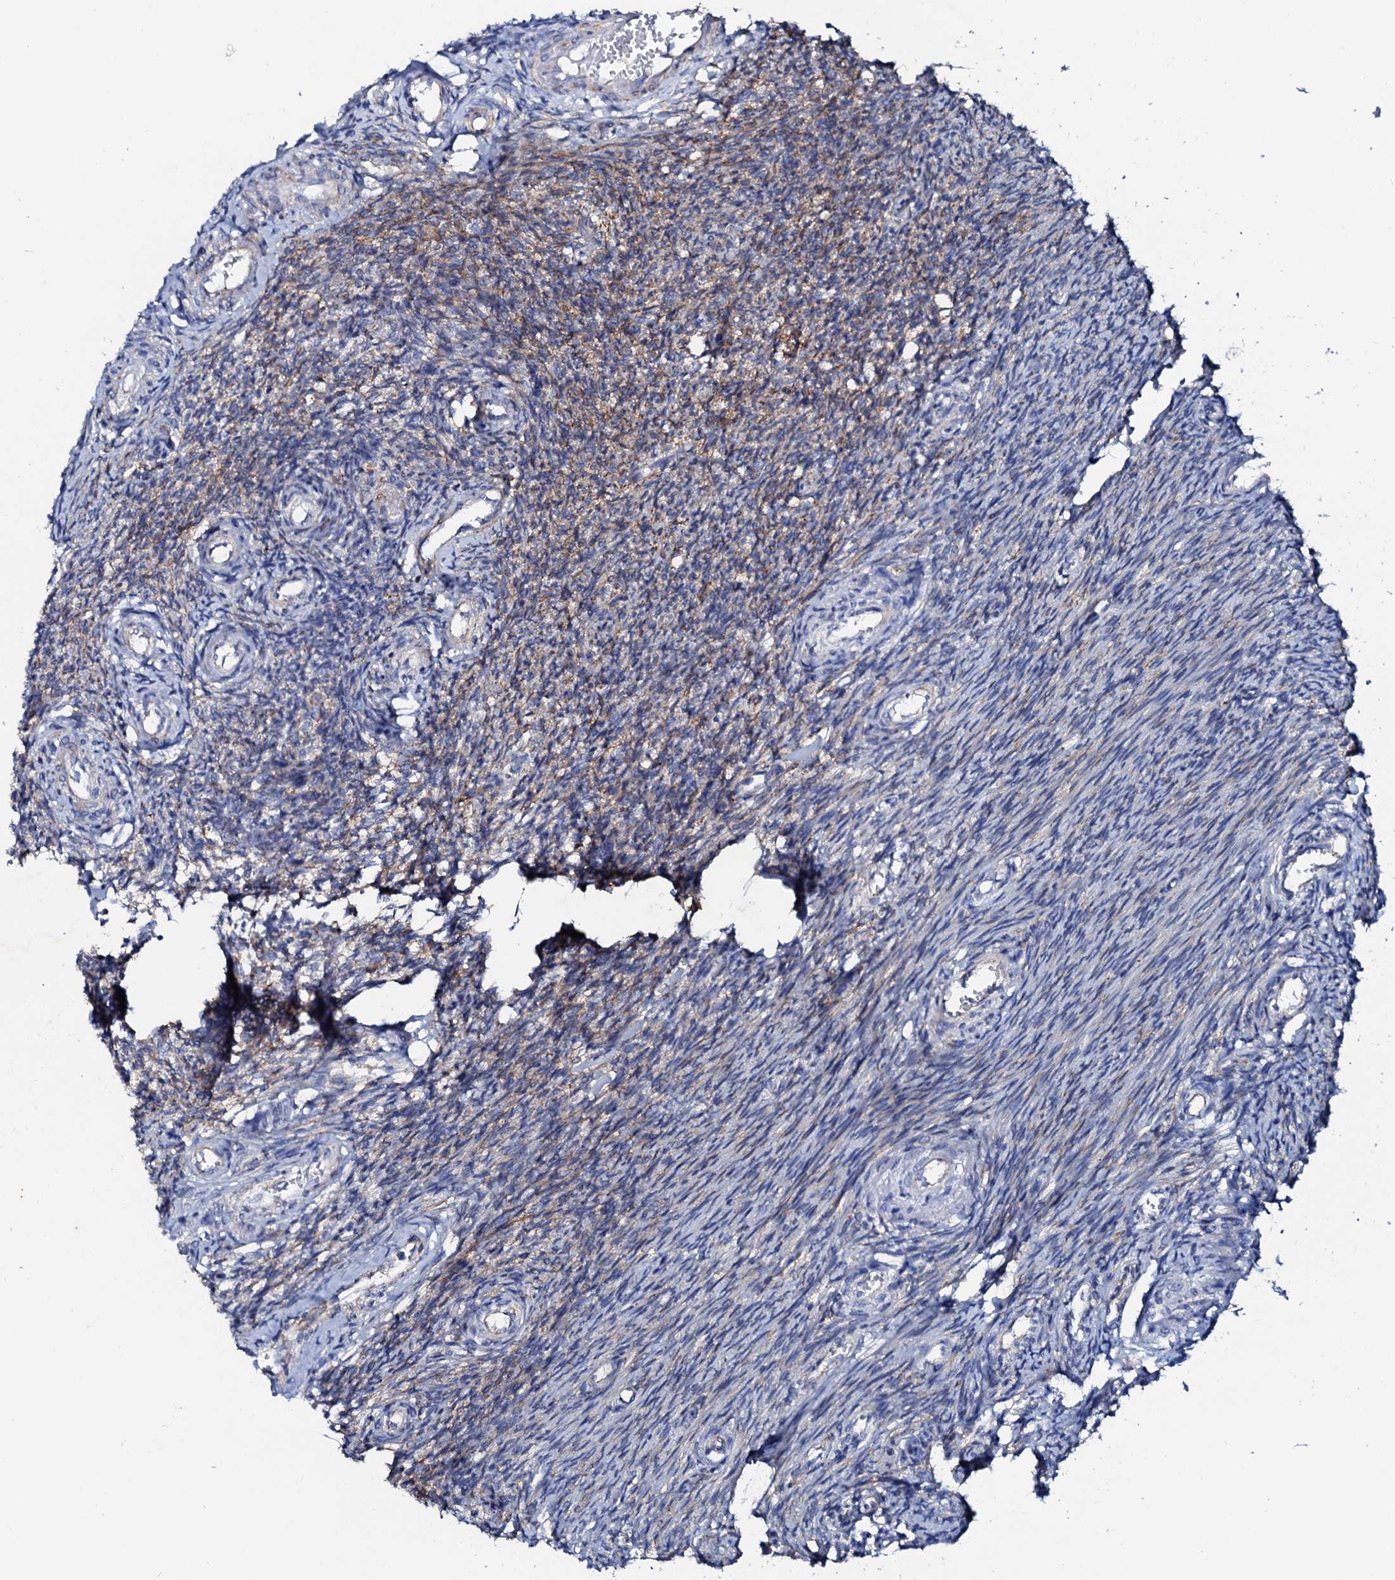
{"staining": {"intensity": "negative", "quantity": "none", "location": "none"}, "tissue": "ovary", "cell_type": "Ovarian stroma cells", "image_type": "normal", "snomed": [{"axis": "morphology", "description": "Normal tissue, NOS"}, {"axis": "topography", "description": "Ovary"}], "caption": "Ovary was stained to show a protein in brown. There is no significant staining in ovarian stroma cells.", "gene": "GLB1L3", "patient": {"sex": "female", "age": 44}}